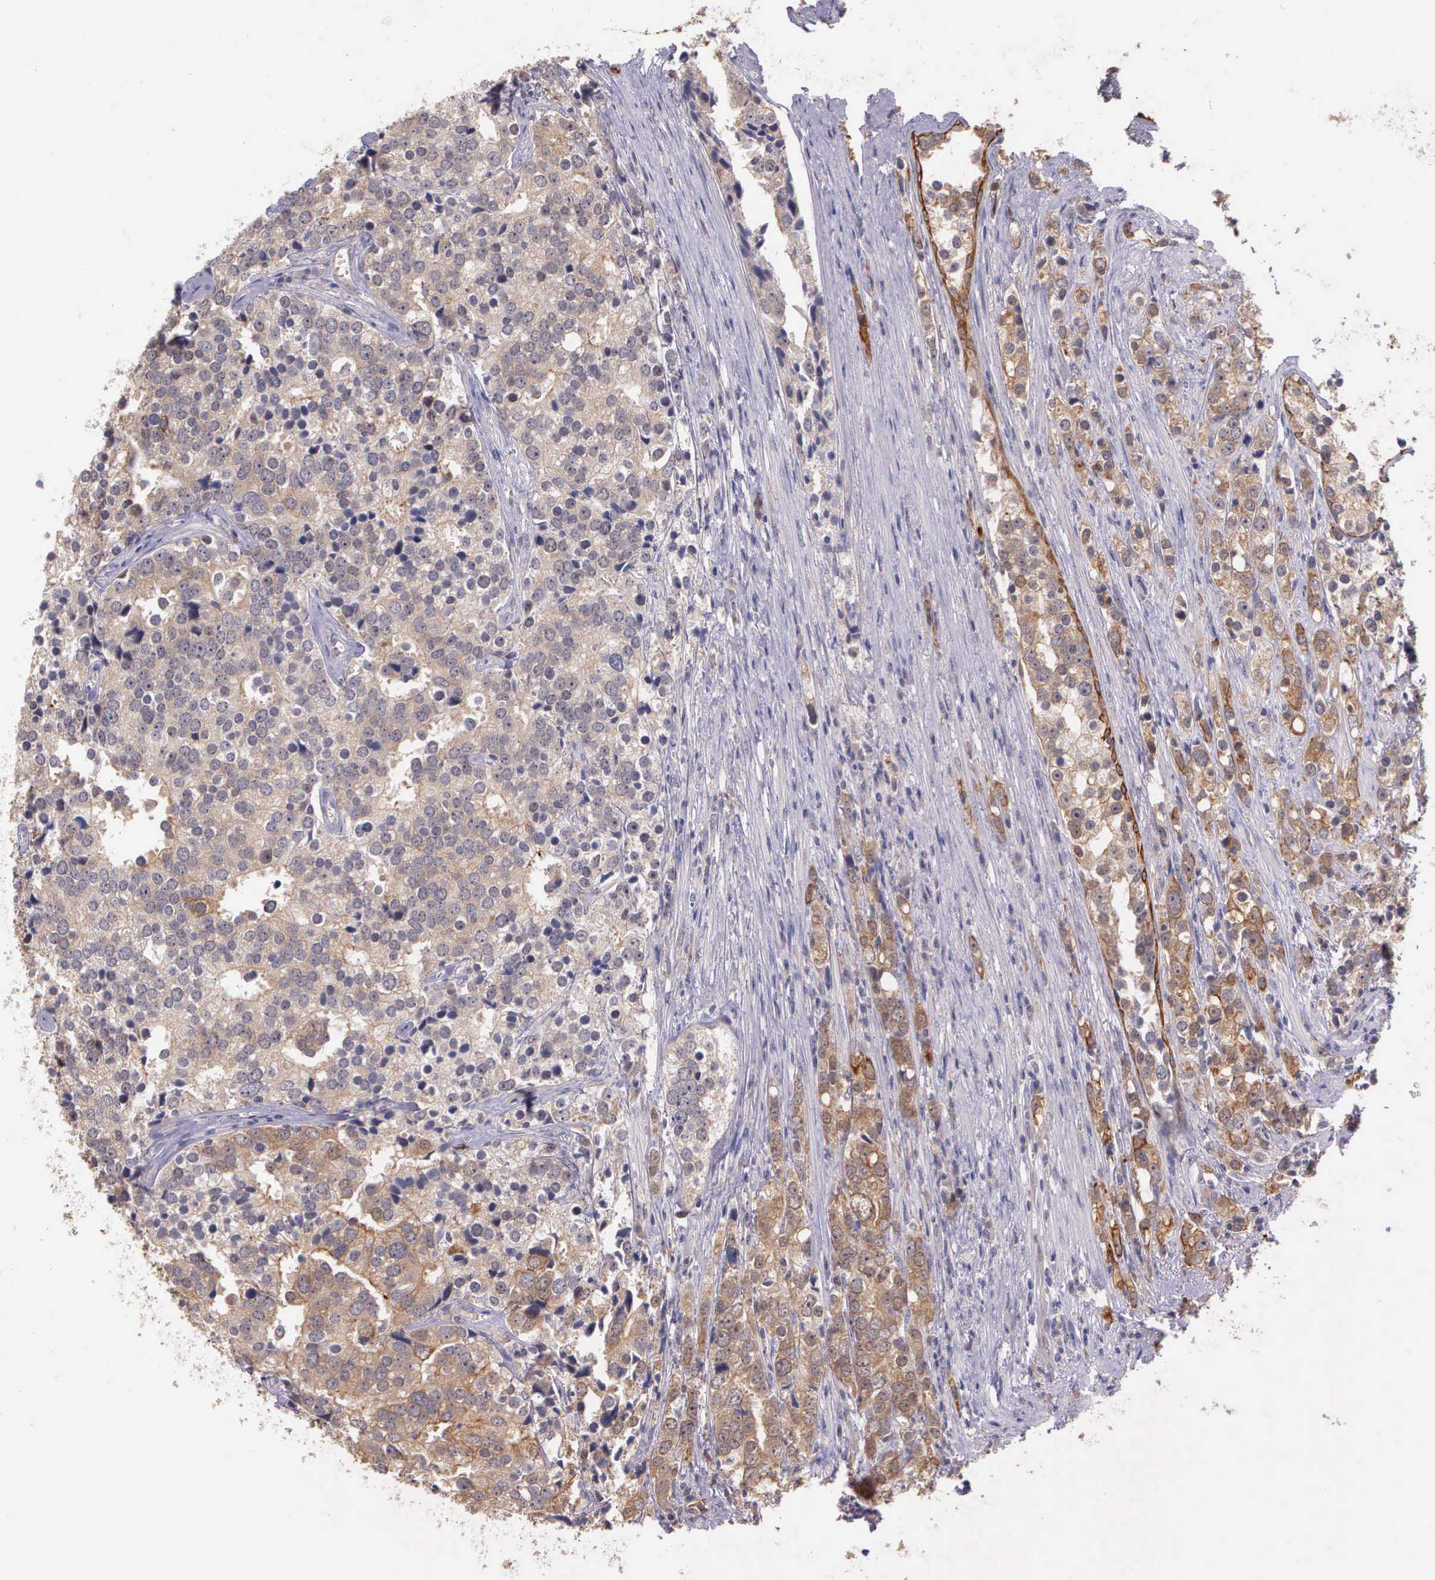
{"staining": {"intensity": "negative", "quantity": "none", "location": "none"}, "tissue": "prostate cancer", "cell_type": "Tumor cells", "image_type": "cancer", "snomed": [{"axis": "morphology", "description": "Adenocarcinoma, High grade"}, {"axis": "topography", "description": "Prostate"}], "caption": "A histopathology image of prostate adenocarcinoma (high-grade) stained for a protein displays no brown staining in tumor cells.", "gene": "IGBP1", "patient": {"sex": "male", "age": 71}}